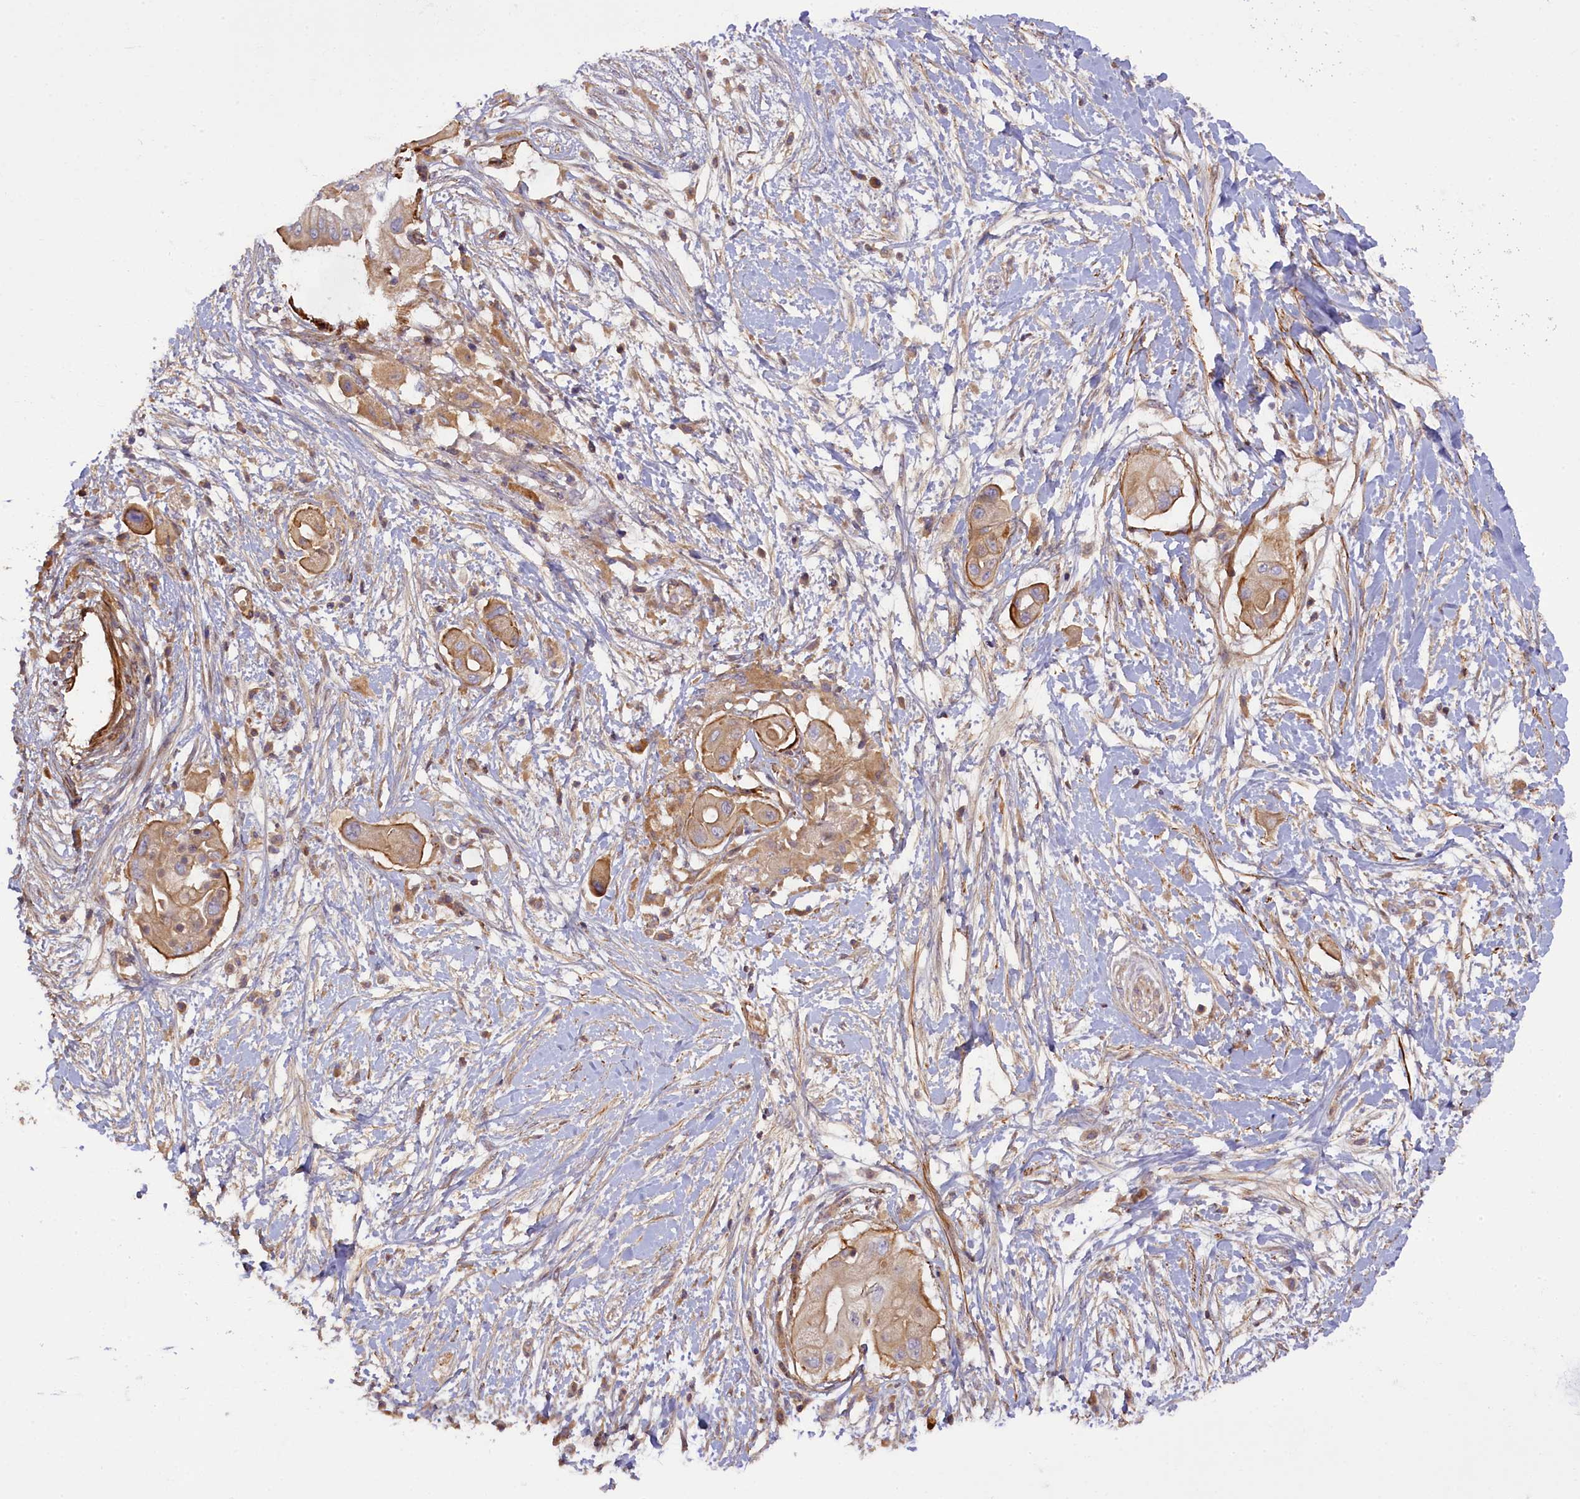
{"staining": {"intensity": "weak", "quantity": ">75%", "location": "cytoplasmic/membranous"}, "tissue": "pancreatic cancer", "cell_type": "Tumor cells", "image_type": "cancer", "snomed": [{"axis": "morphology", "description": "Adenocarcinoma, NOS"}, {"axis": "topography", "description": "Pancreas"}], "caption": "Pancreatic adenocarcinoma tissue displays weak cytoplasmic/membranous staining in about >75% of tumor cells", "gene": "FUZ", "patient": {"sex": "male", "age": 68}}